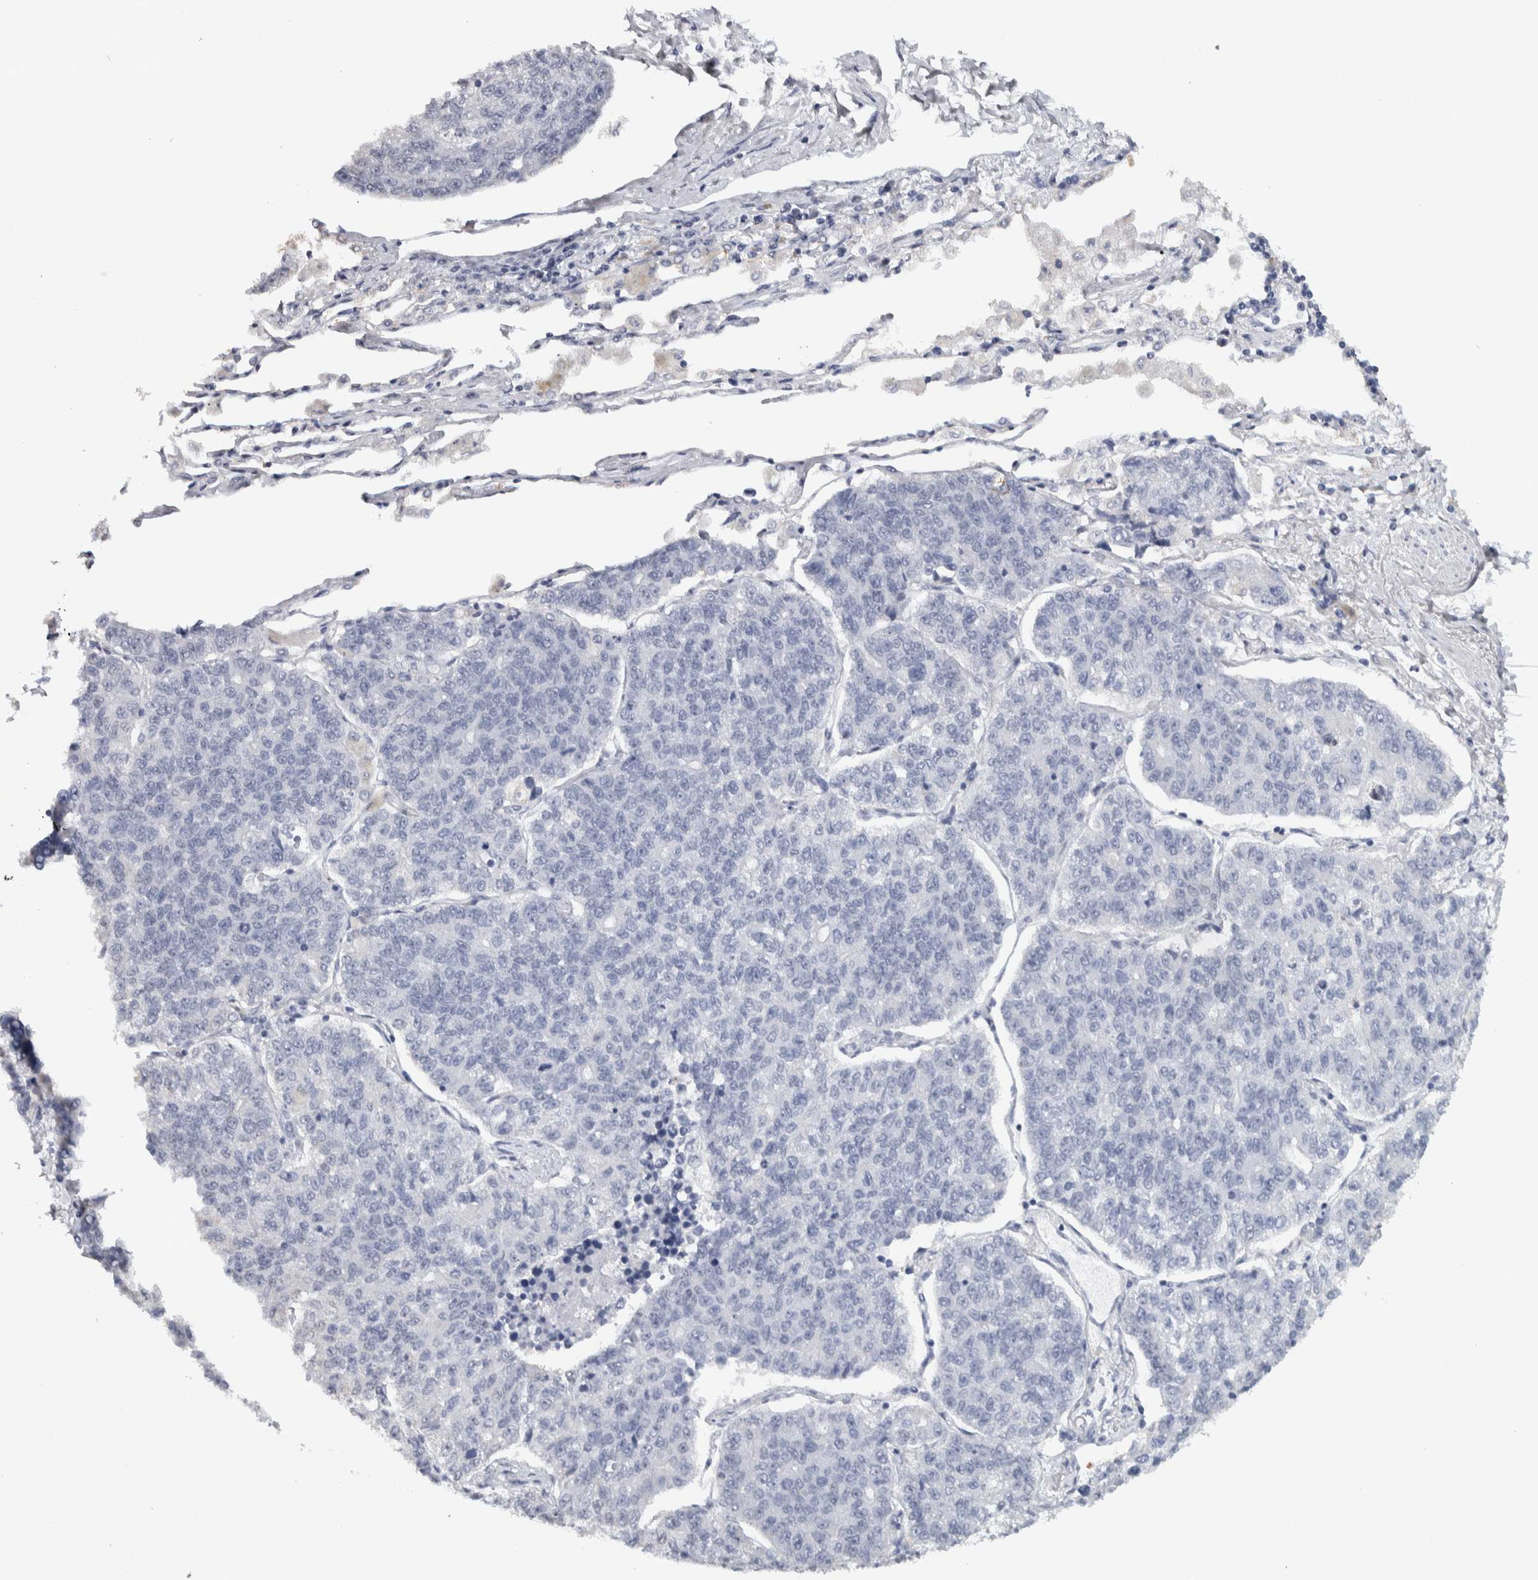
{"staining": {"intensity": "negative", "quantity": "none", "location": "none"}, "tissue": "lung cancer", "cell_type": "Tumor cells", "image_type": "cancer", "snomed": [{"axis": "morphology", "description": "Adenocarcinoma, NOS"}, {"axis": "topography", "description": "Lung"}], "caption": "This is a image of IHC staining of adenocarcinoma (lung), which shows no expression in tumor cells.", "gene": "NECAB1", "patient": {"sex": "male", "age": 49}}